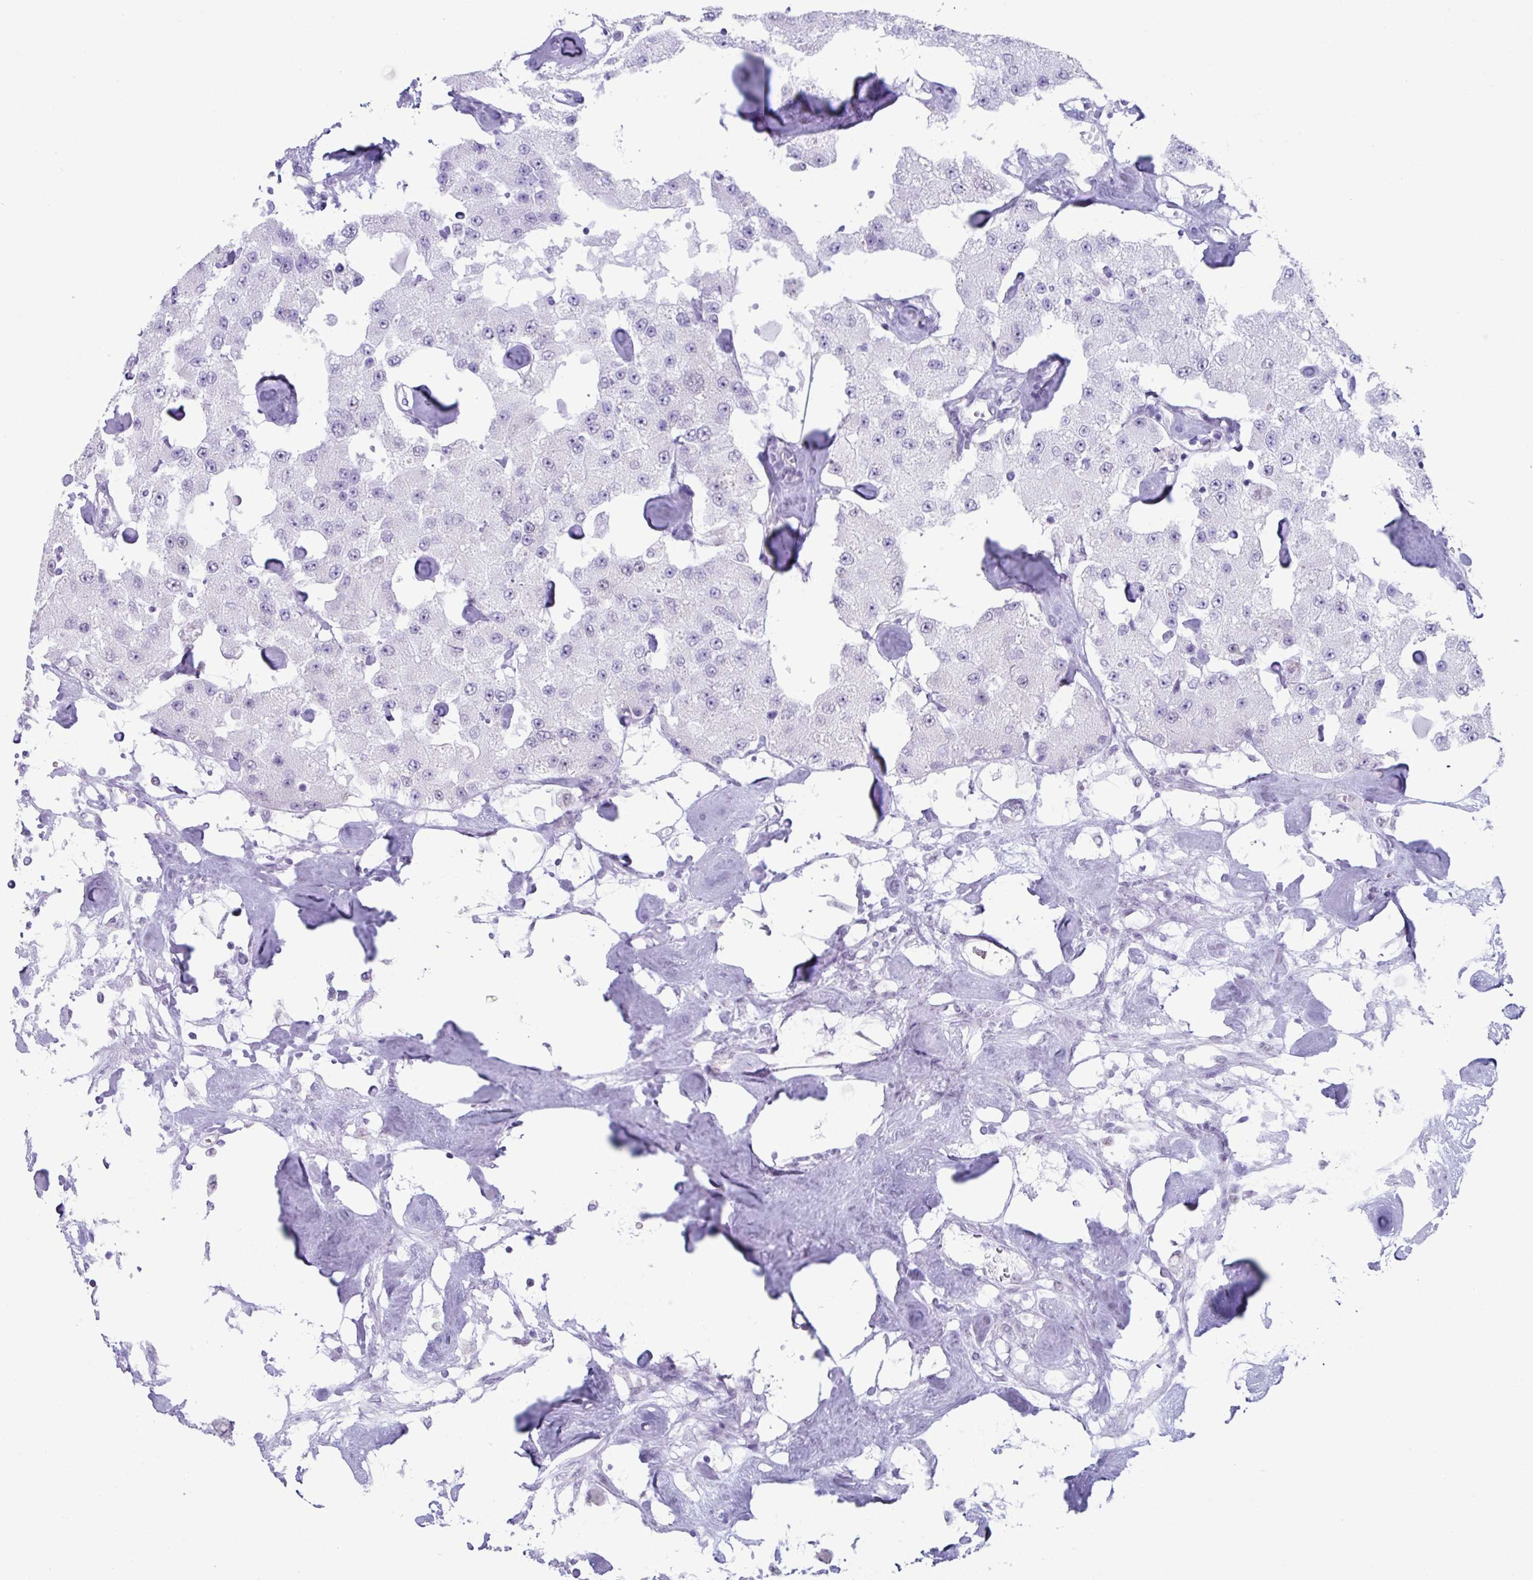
{"staining": {"intensity": "negative", "quantity": "none", "location": "none"}, "tissue": "carcinoid", "cell_type": "Tumor cells", "image_type": "cancer", "snomed": [{"axis": "morphology", "description": "Carcinoid, malignant, NOS"}, {"axis": "topography", "description": "Pancreas"}], "caption": "The image demonstrates no significant staining in tumor cells of carcinoid (malignant).", "gene": "PUF60", "patient": {"sex": "male", "age": 41}}